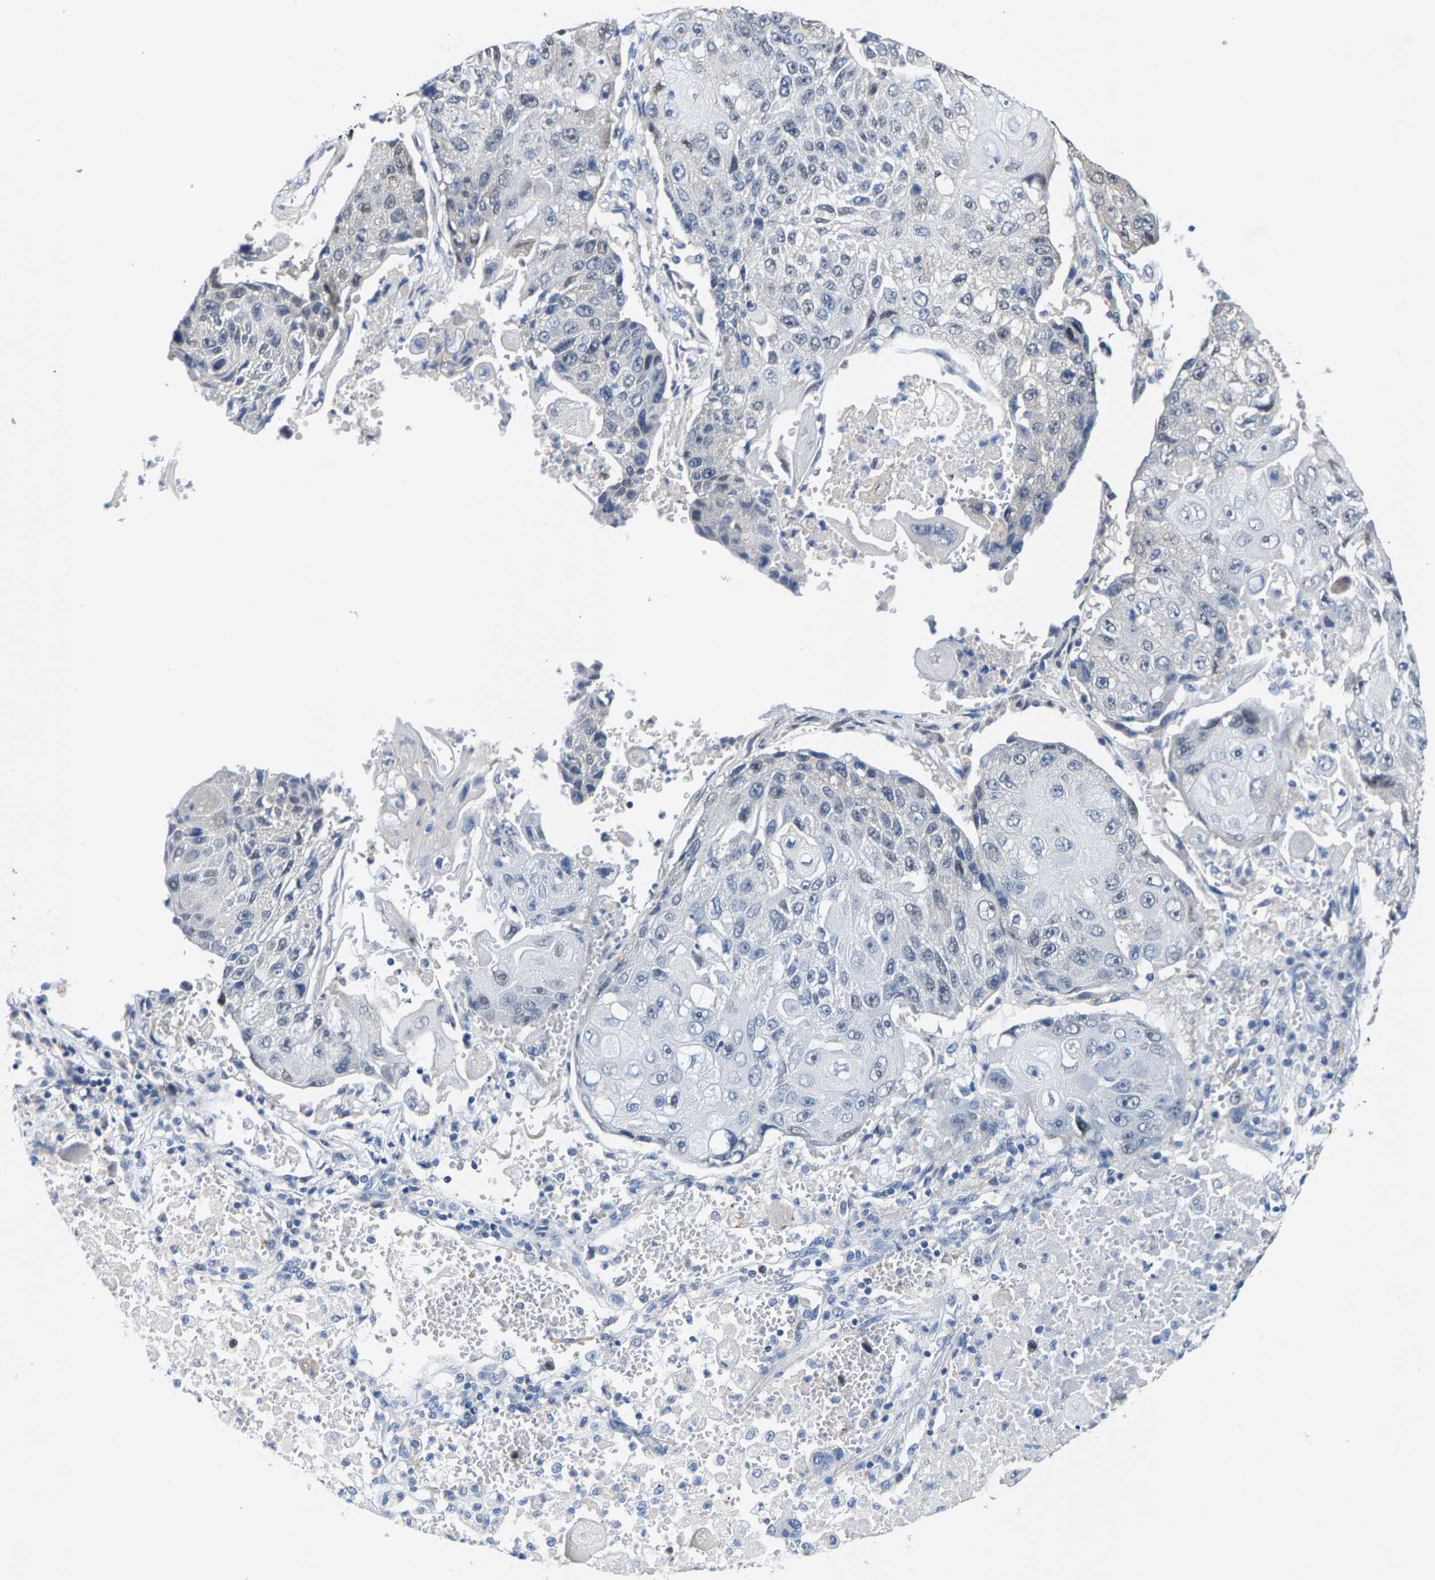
{"staining": {"intensity": "negative", "quantity": "none", "location": "none"}, "tissue": "lung cancer", "cell_type": "Tumor cells", "image_type": "cancer", "snomed": [{"axis": "morphology", "description": "Squamous cell carcinoma, NOS"}, {"axis": "topography", "description": "Lung"}], "caption": "A photomicrograph of human lung cancer is negative for staining in tumor cells.", "gene": "KLHL1", "patient": {"sex": "male", "age": 61}}